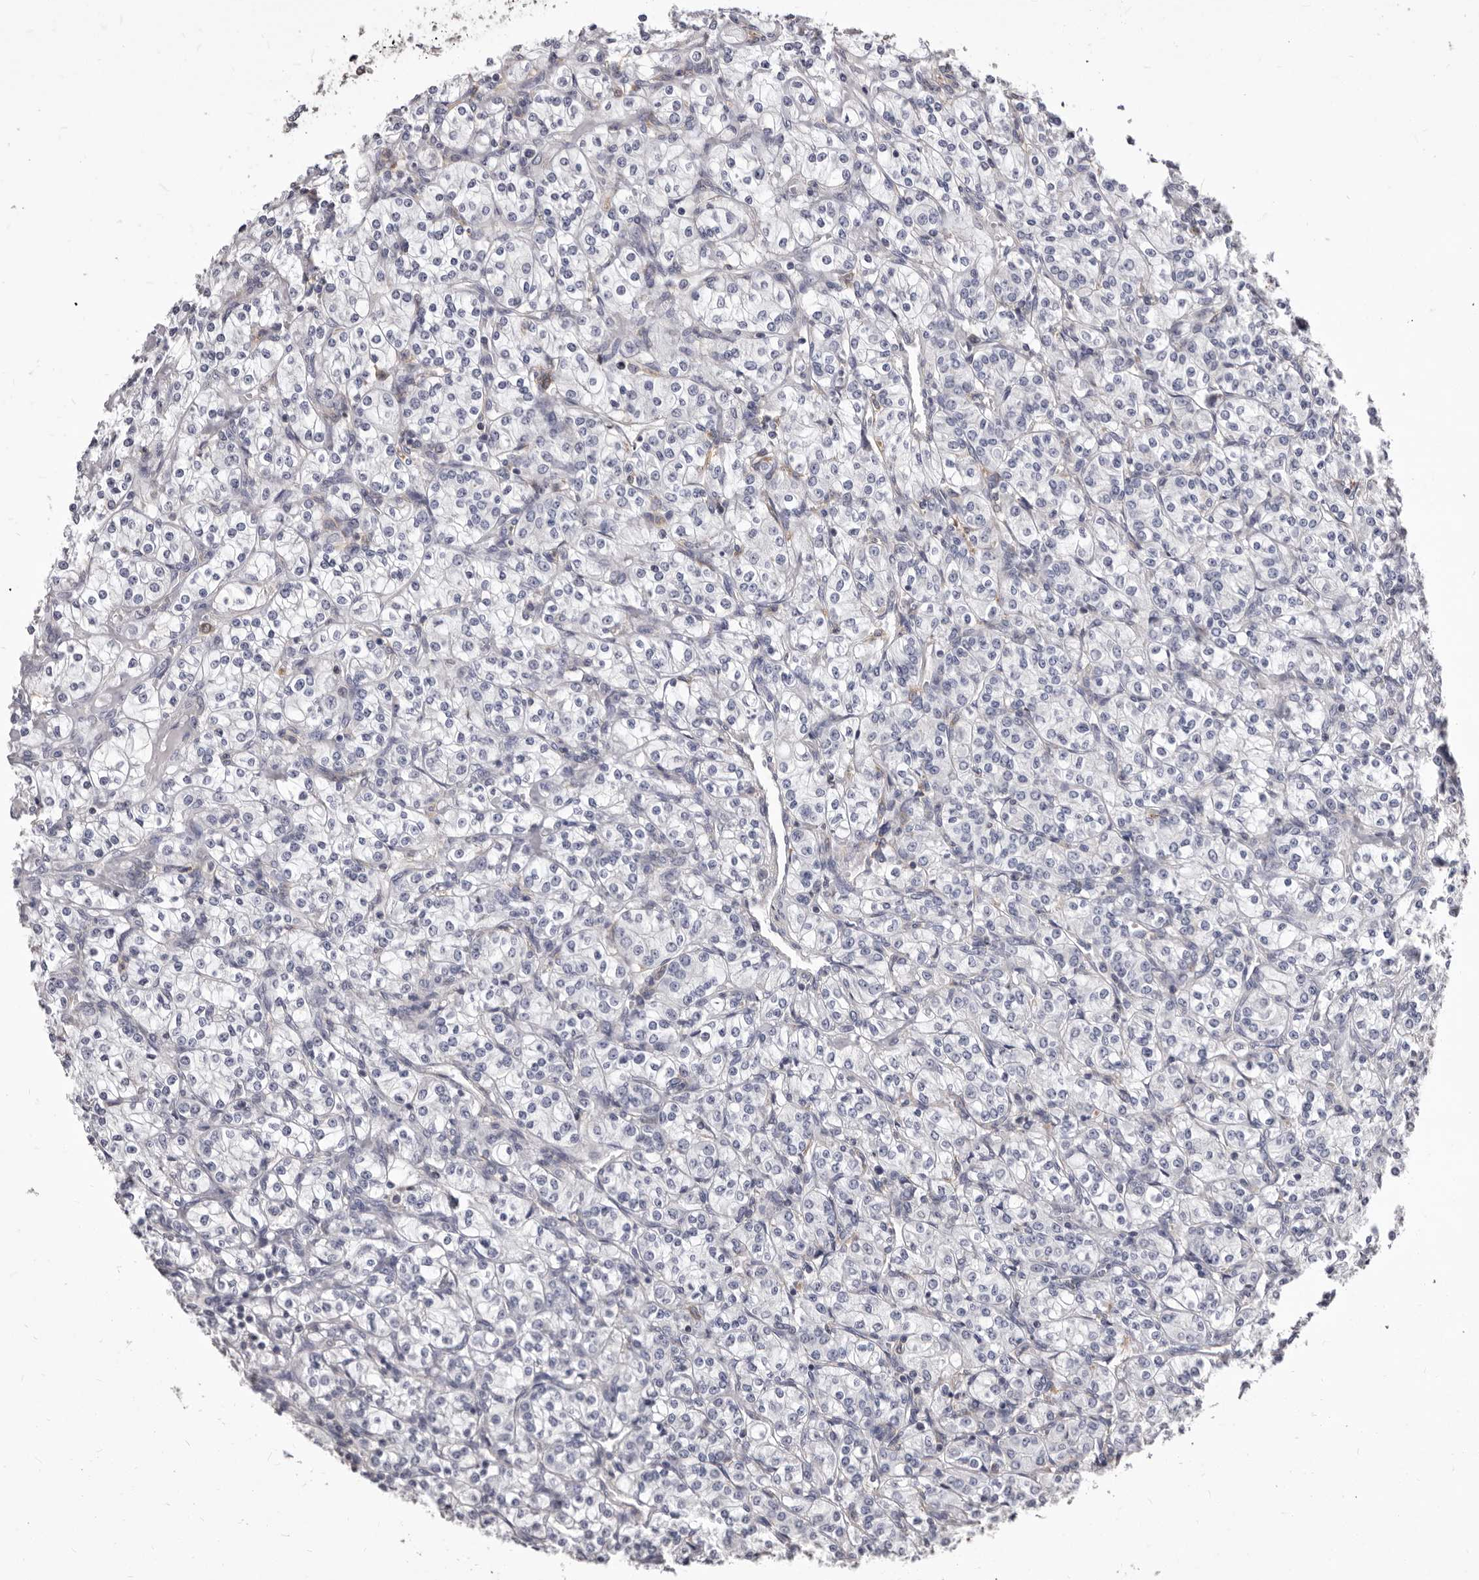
{"staining": {"intensity": "negative", "quantity": "none", "location": "none"}, "tissue": "renal cancer", "cell_type": "Tumor cells", "image_type": "cancer", "snomed": [{"axis": "morphology", "description": "Adenocarcinoma, NOS"}, {"axis": "topography", "description": "Kidney"}], "caption": "Immunohistochemistry (IHC) of human renal adenocarcinoma demonstrates no positivity in tumor cells.", "gene": "NIBAN1", "patient": {"sex": "male", "age": 77}}